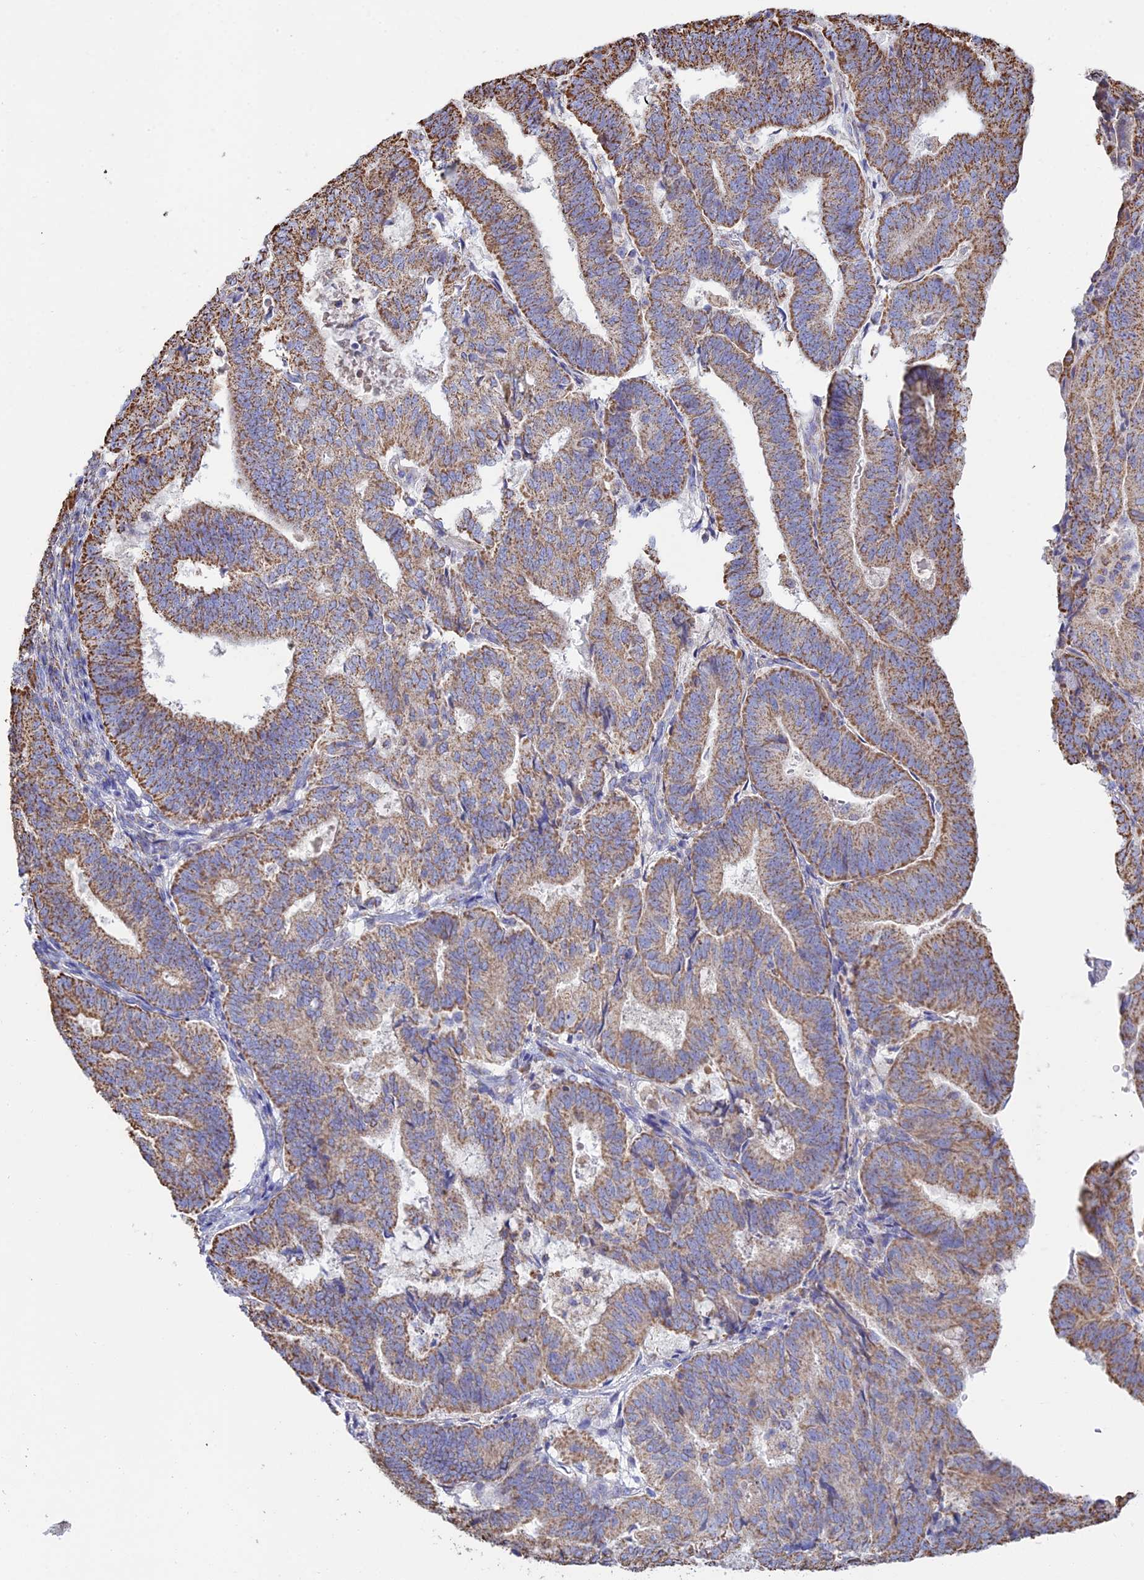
{"staining": {"intensity": "moderate", "quantity": ">75%", "location": "cytoplasmic/membranous"}, "tissue": "endometrial cancer", "cell_type": "Tumor cells", "image_type": "cancer", "snomed": [{"axis": "morphology", "description": "Adenocarcinoma, NOS"}, {"axis": "topography", "description": "Endometrium"}], "caption": "Adenocarcinoma (endometrial) stained for a protein (brown) exhibits moderate cytoplasmic/membranous positive positivity in about >75% of tumor cells.", "gene": "OR2W3", "patient": {"sex": "female", "age": 70}}